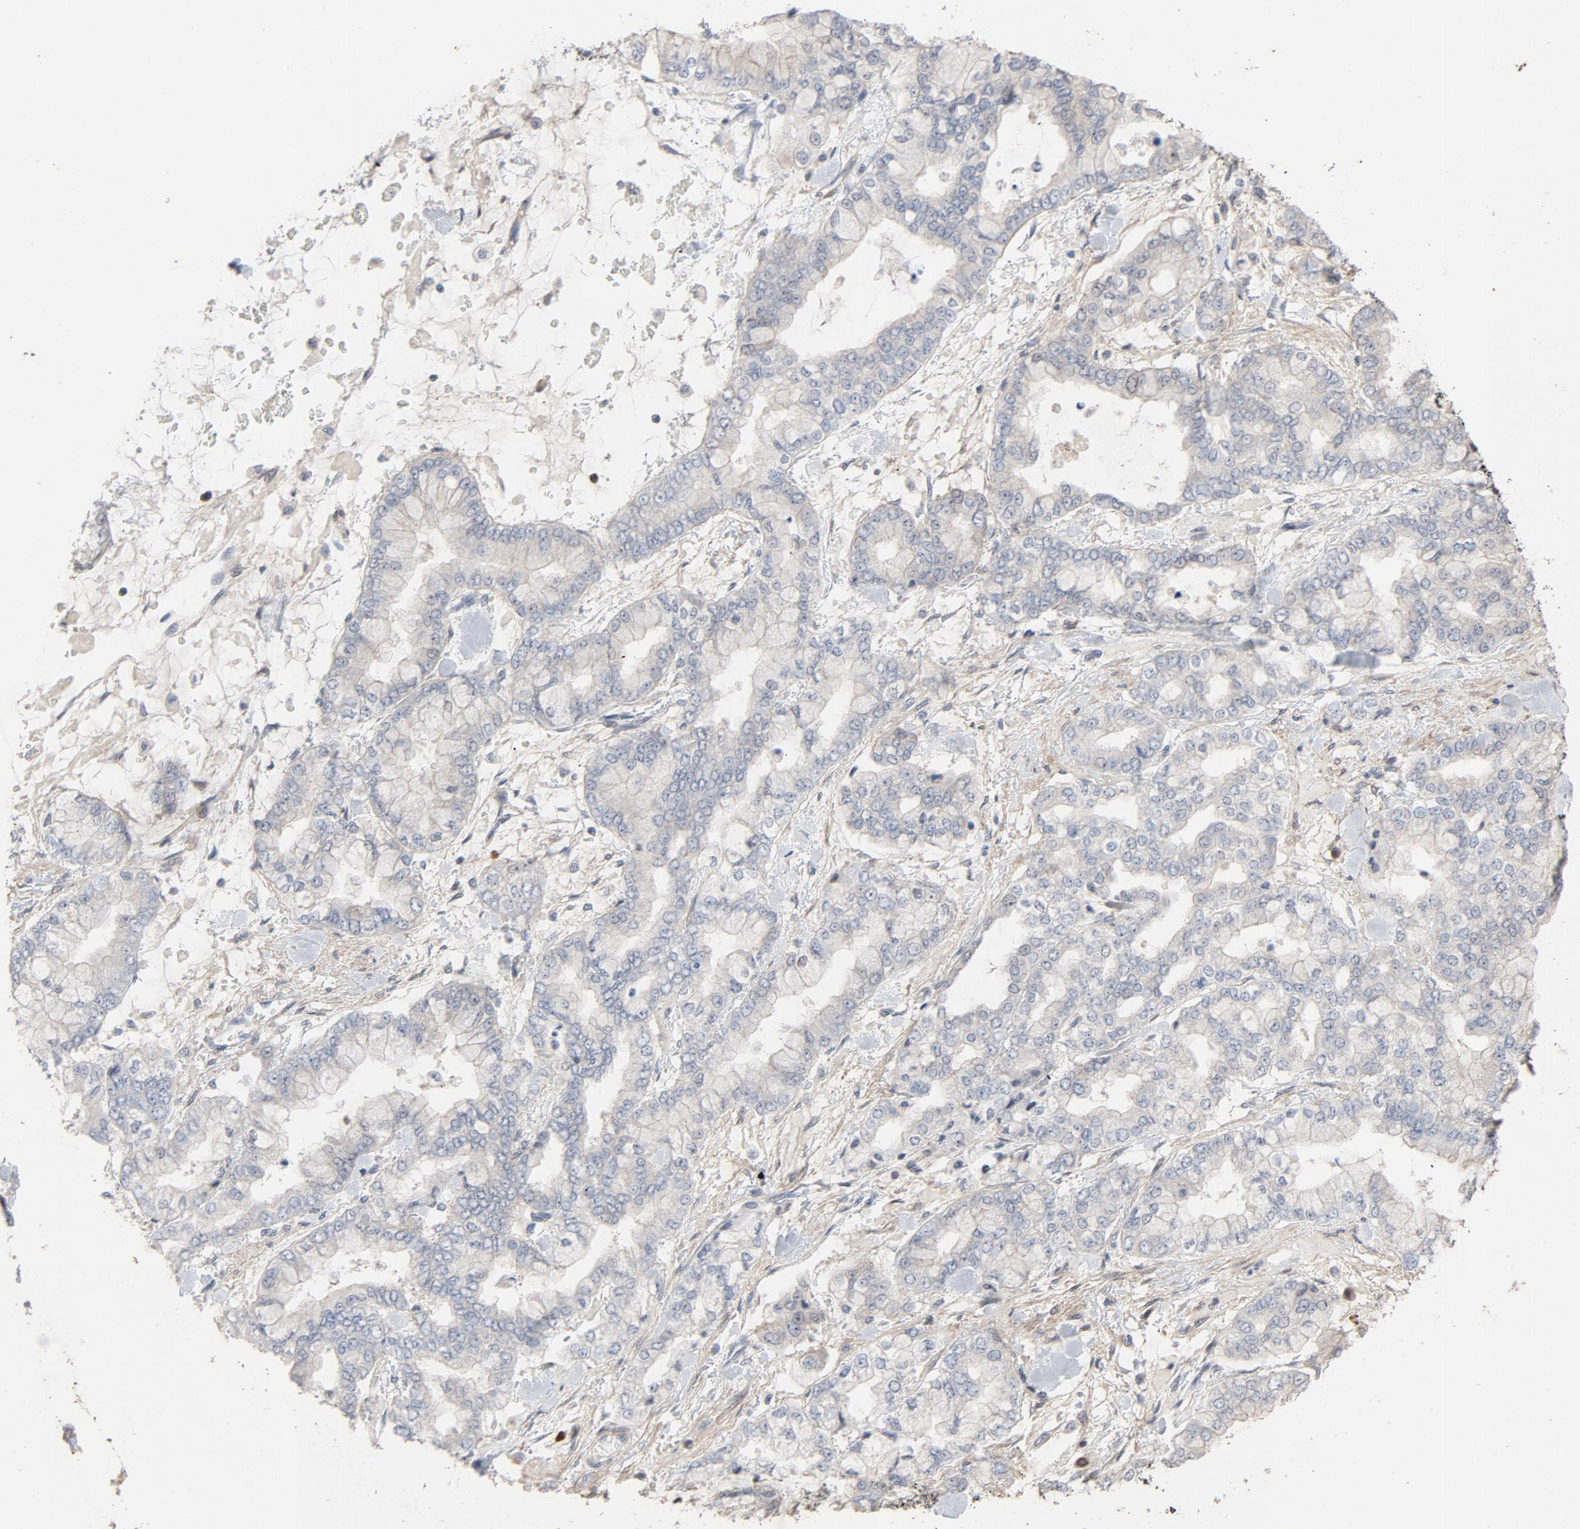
{"staining": {"intensity": "weak", "quantity": "25%-75%", "location": "cytoplasmic/membranous"}, "tissue": "stomach cancer", "cell_type": "Tumor cells", "image_type": "cancer", "snomed": [{"axis": "morphology", "description": "Normal tissue, NOS"}, {"axis": "morphology", "description": "Adenocarcinoma, NOS"}, {"axis": "topography", "description": "Stomach, upper"}, {"axis": "topography", "description": "Stomach"}], "caption": "Weak cytoplasmic/membranous protein positivity is appreciated in about 25%-75% of tumor cells in stomach adenocarcinoma.", "gene": "CDK6", "patient": {"sex": "male", "age": 76}}